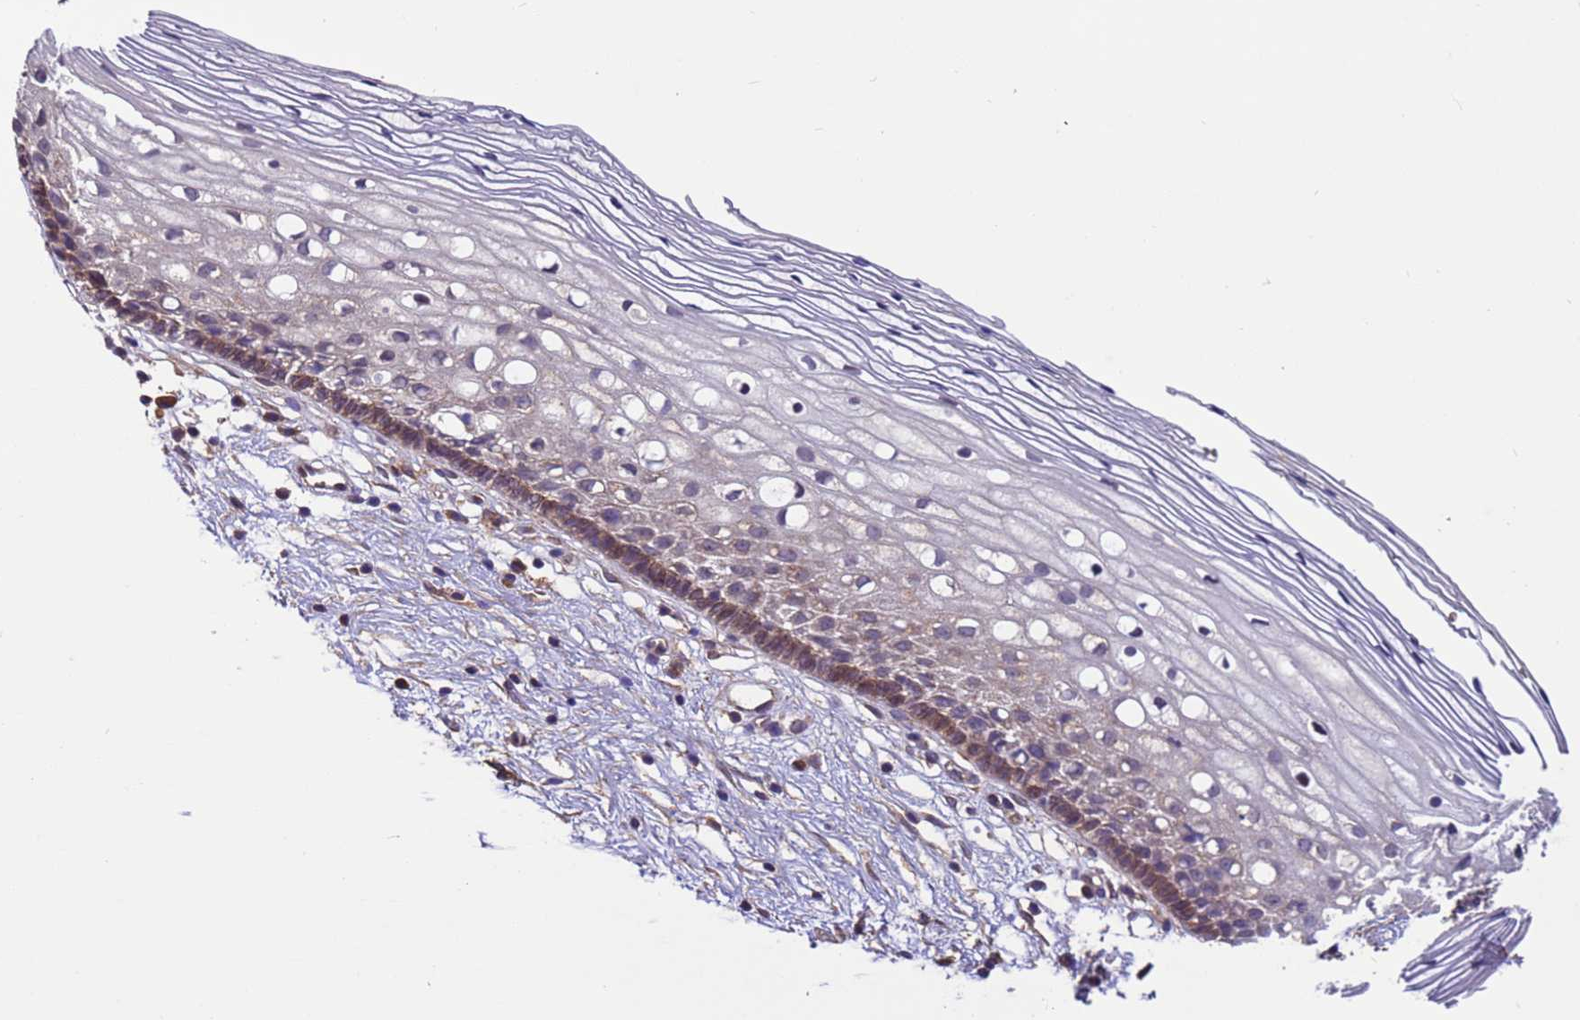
{"staining": {"intensity": "moderate", "quantity": "<25%", "location": "cytoplasmic/membranous"}, "tissue": "cervix", "cell_type": "Glandular cells", "image_type": "normal", "snomed": [{"axis": "morphology", "description": "Normal tissue, NOS"}, {"axis": "topography", "description": "Cervix"}], "caption": "A high-resolution image shows IHC staining of normal cervix, which reveals moderate cytoplasmic/membranous staining in approximately <25% of glandular cells.", "gene": "ARHGAP12", "patient": {"sex": "female", "age": 27}}